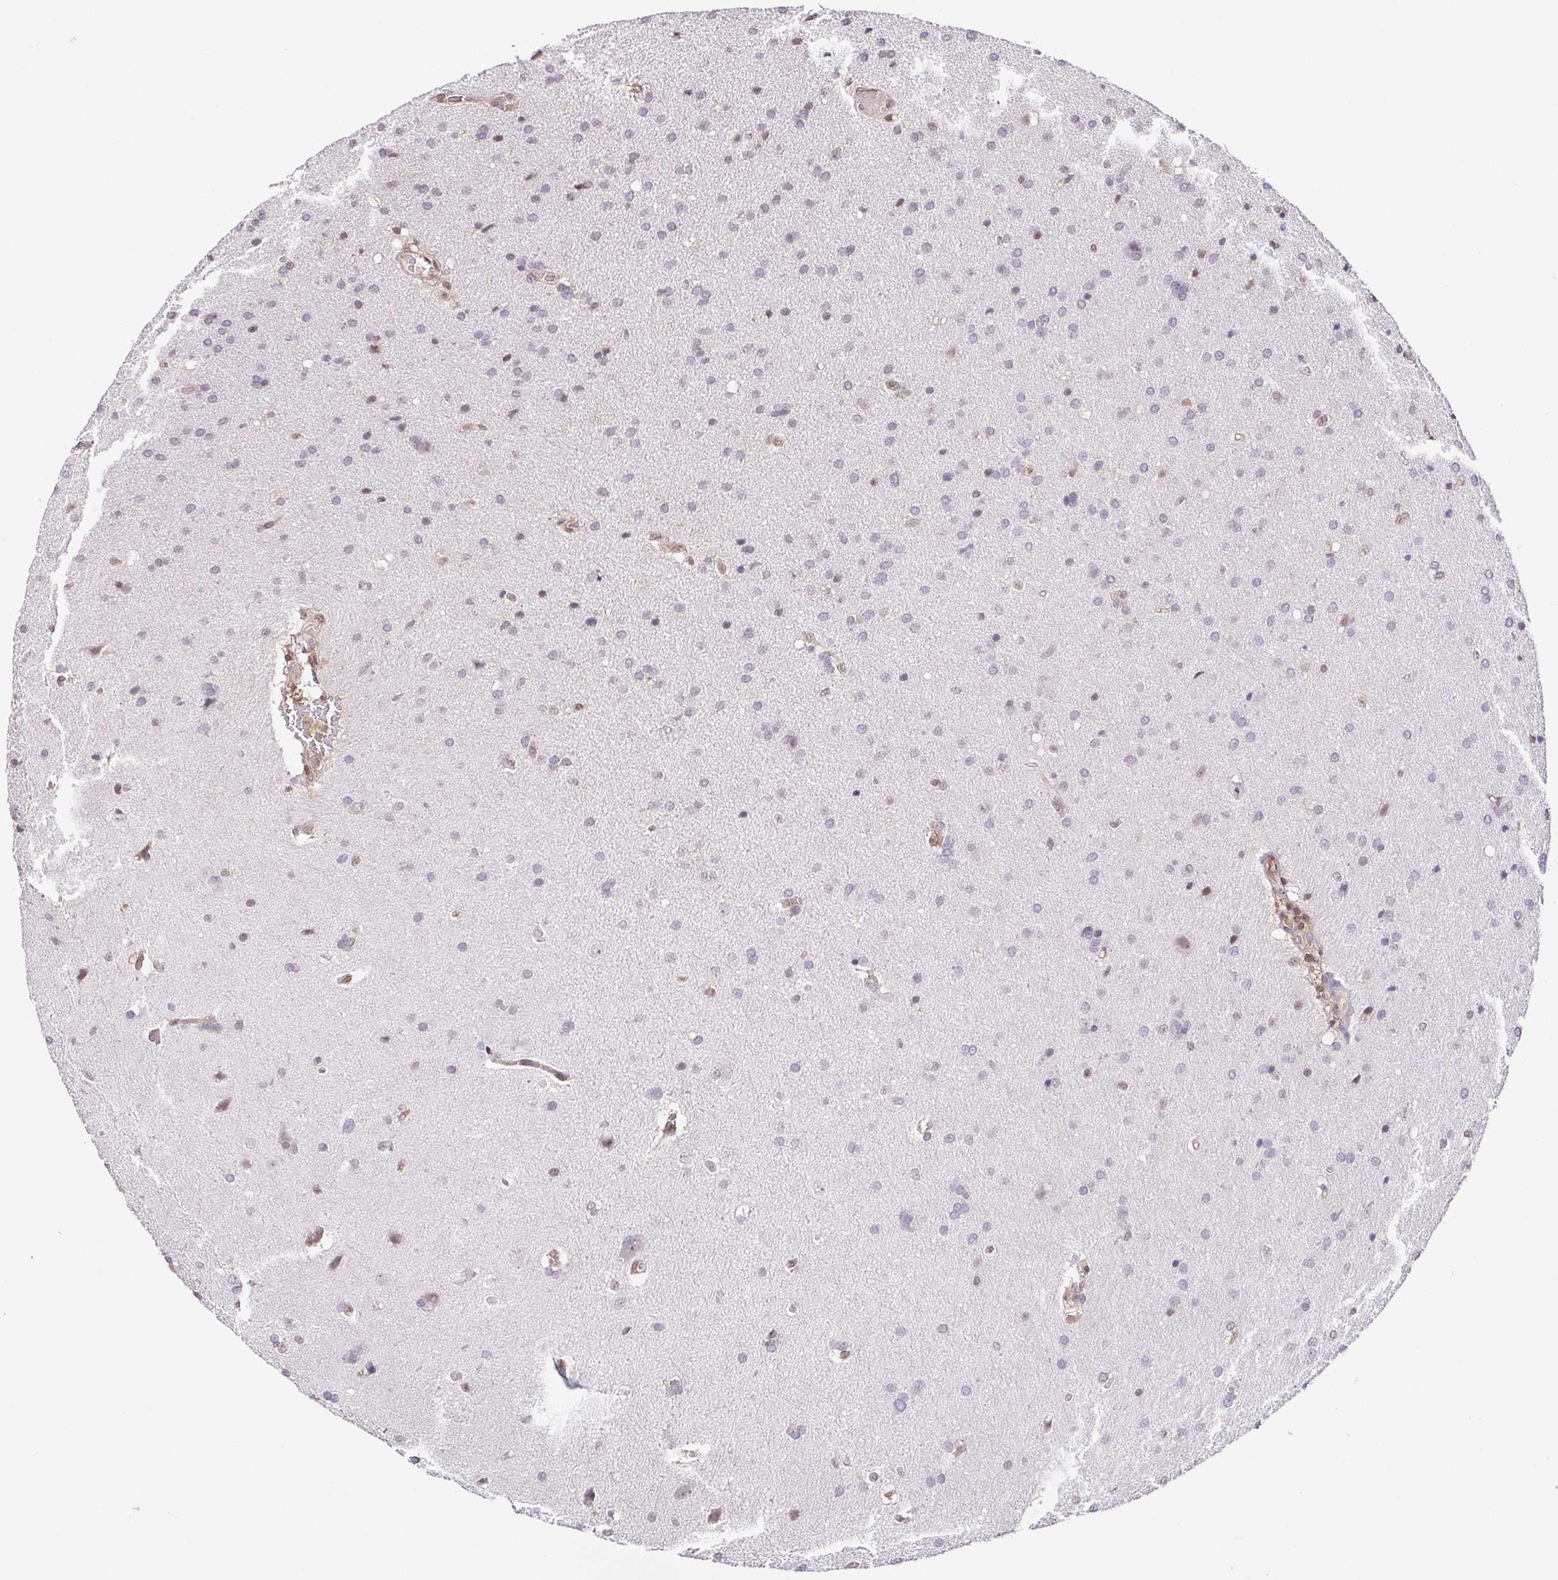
{"staining": {"intensity": "weak", "quantity": "<25%", "location": "nuclear"}, "tissue": "glioma", "cell_type": "Tumor cells", "image_type": "cancer", "snomed": [{"axis": "morphology", "description": "Glioma, malignant, Low grade"}, {"axis": "topography", "description": "Brain"}], "caption": "This is an IHC image of human malignant low-grade glioma. There is no staining in tumor cells.", "gene": "PSMB9", "patient": {"sex": "female", "age": 54}}